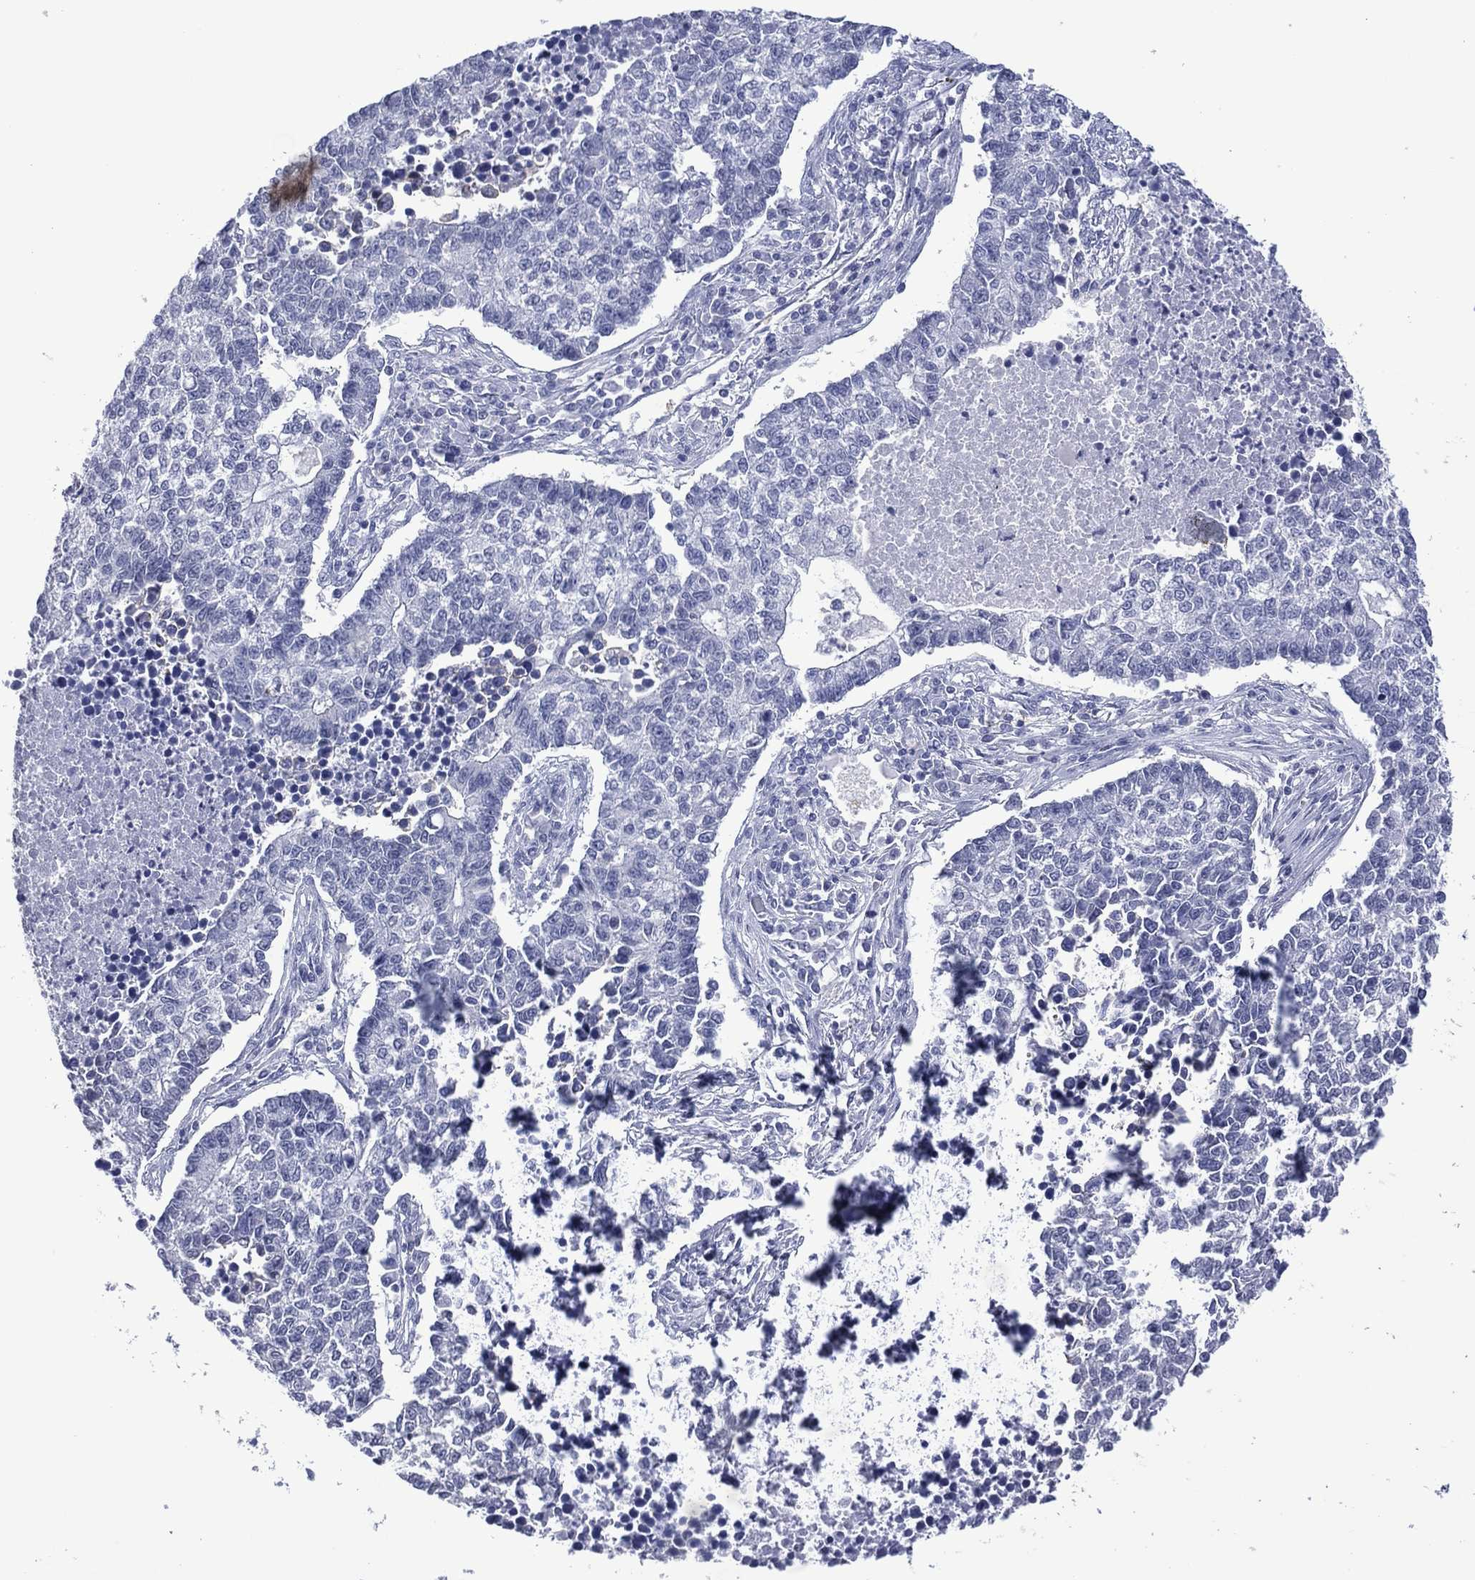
{"staining": {"intensity": "negative", "quantity": "none", "location": "none"}, "tissue": "lung cancer", "cell_type": "Tumor cells", "image_type": "cancer", "snomed": [{"axis": "morphology", "description": "Adenocarcinoma, NOS"}, {"axis": "topography", "description": "Lung"}], "caption": "Immunohistochemical staining of lung adenocarcinoma demonstrates no significant expression in tumor cells. The staining was performed using DAB (3,3'-diaminobenzidine) to visualize the protein expression in brown, while the nuclei were stained in blue with hematoxylin (Magnification: 20x).", "gene": "UTF1", "patient": {"sex": "male", "age": 57}}